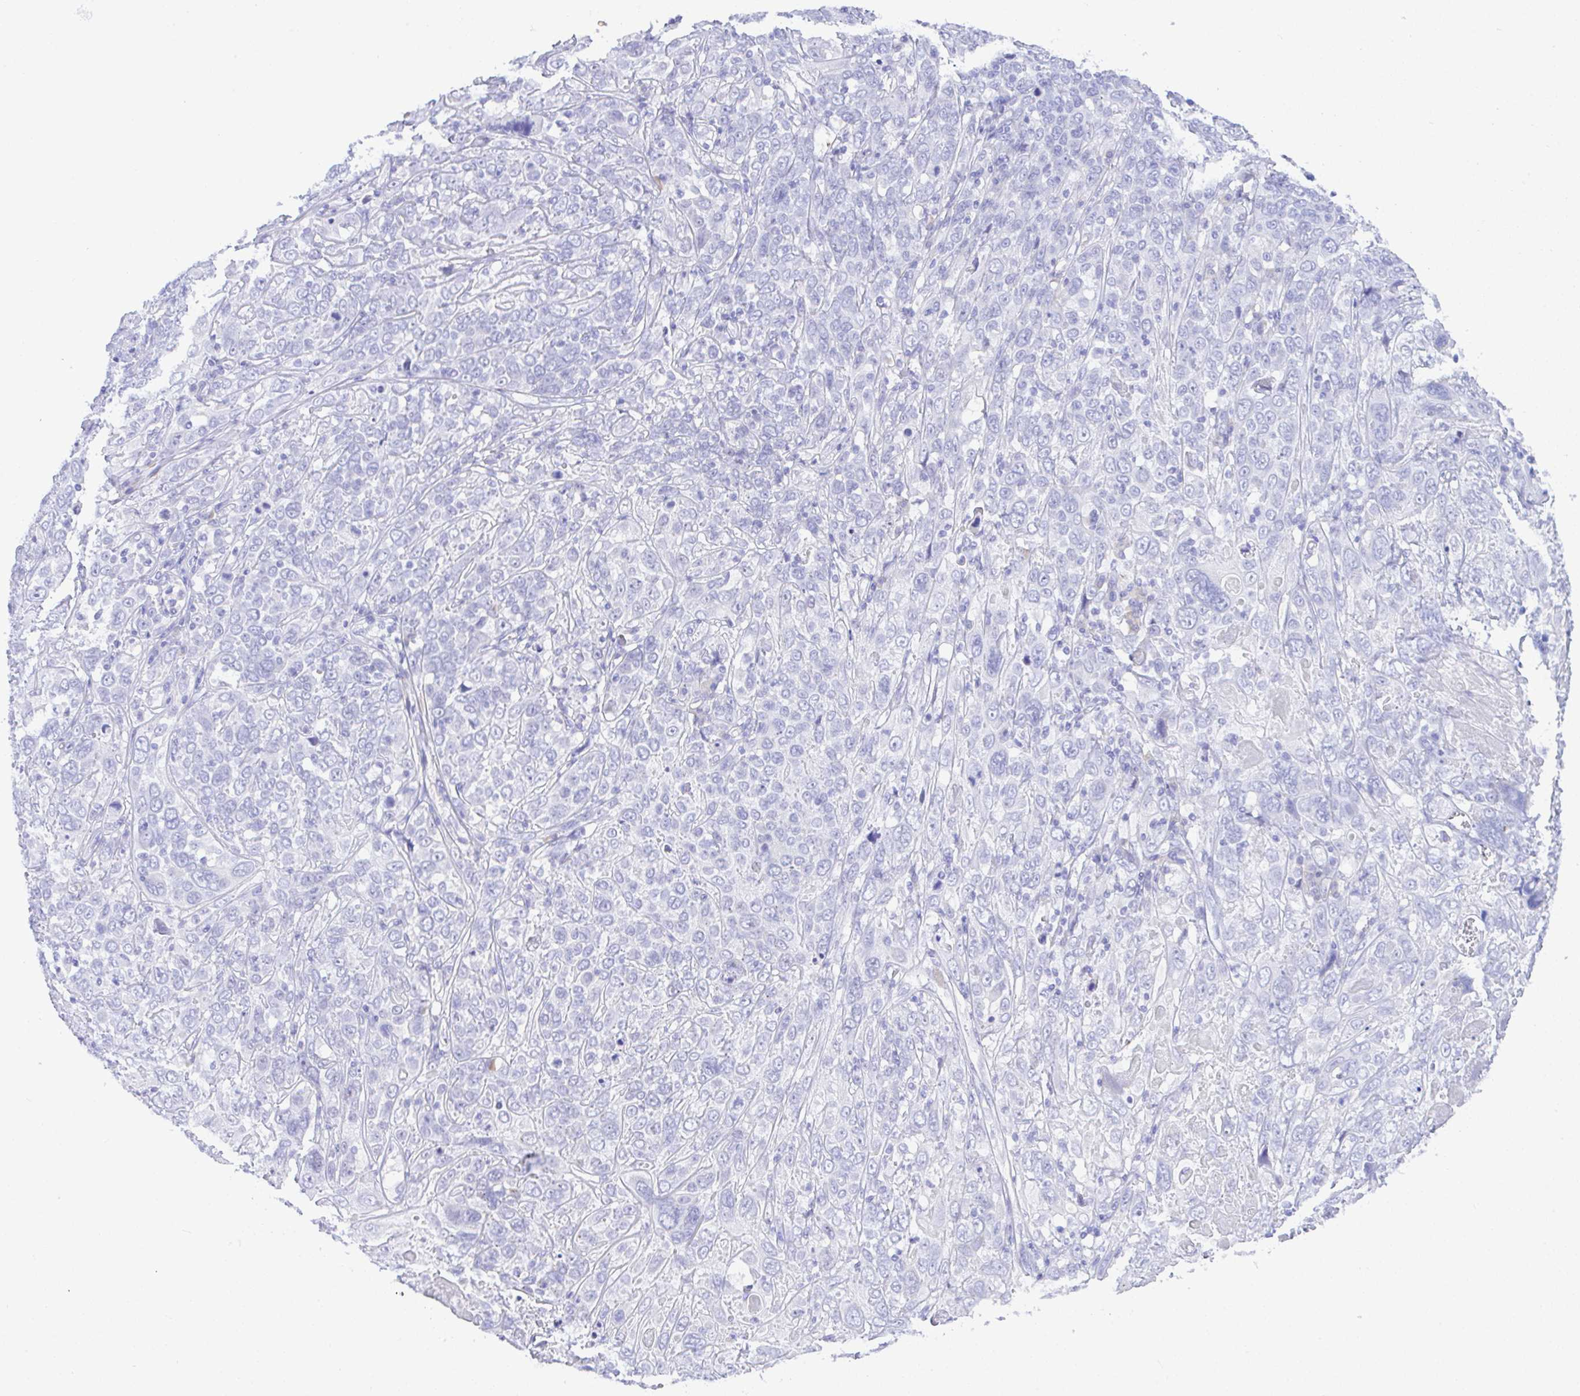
{"staining": {"intensity": "negative", "quantity": "none", "location": "none"}, "tissue": "cervical cancer", "cell_type": "Tumor cells", "image_type": "cancer", "snomed": [{"axis": "morphology", "description": "Squamous cell carcinoma, NOS"}, {"axis": "topography", "description": "Cervix"}], "caption": "High magnification brightfield microscopy of squamous cell carcinoma (cervical) stained with DAB (3,3'-diaminobenzidine) (brown) and counterstained with hematoxylin (blue): tumor cells show no significant expression. (Immunohistochemistry, brightfield microscopy, high magnification).", "gene": "SEL1L2", "patient": {"sex": "female", "age": 46}}